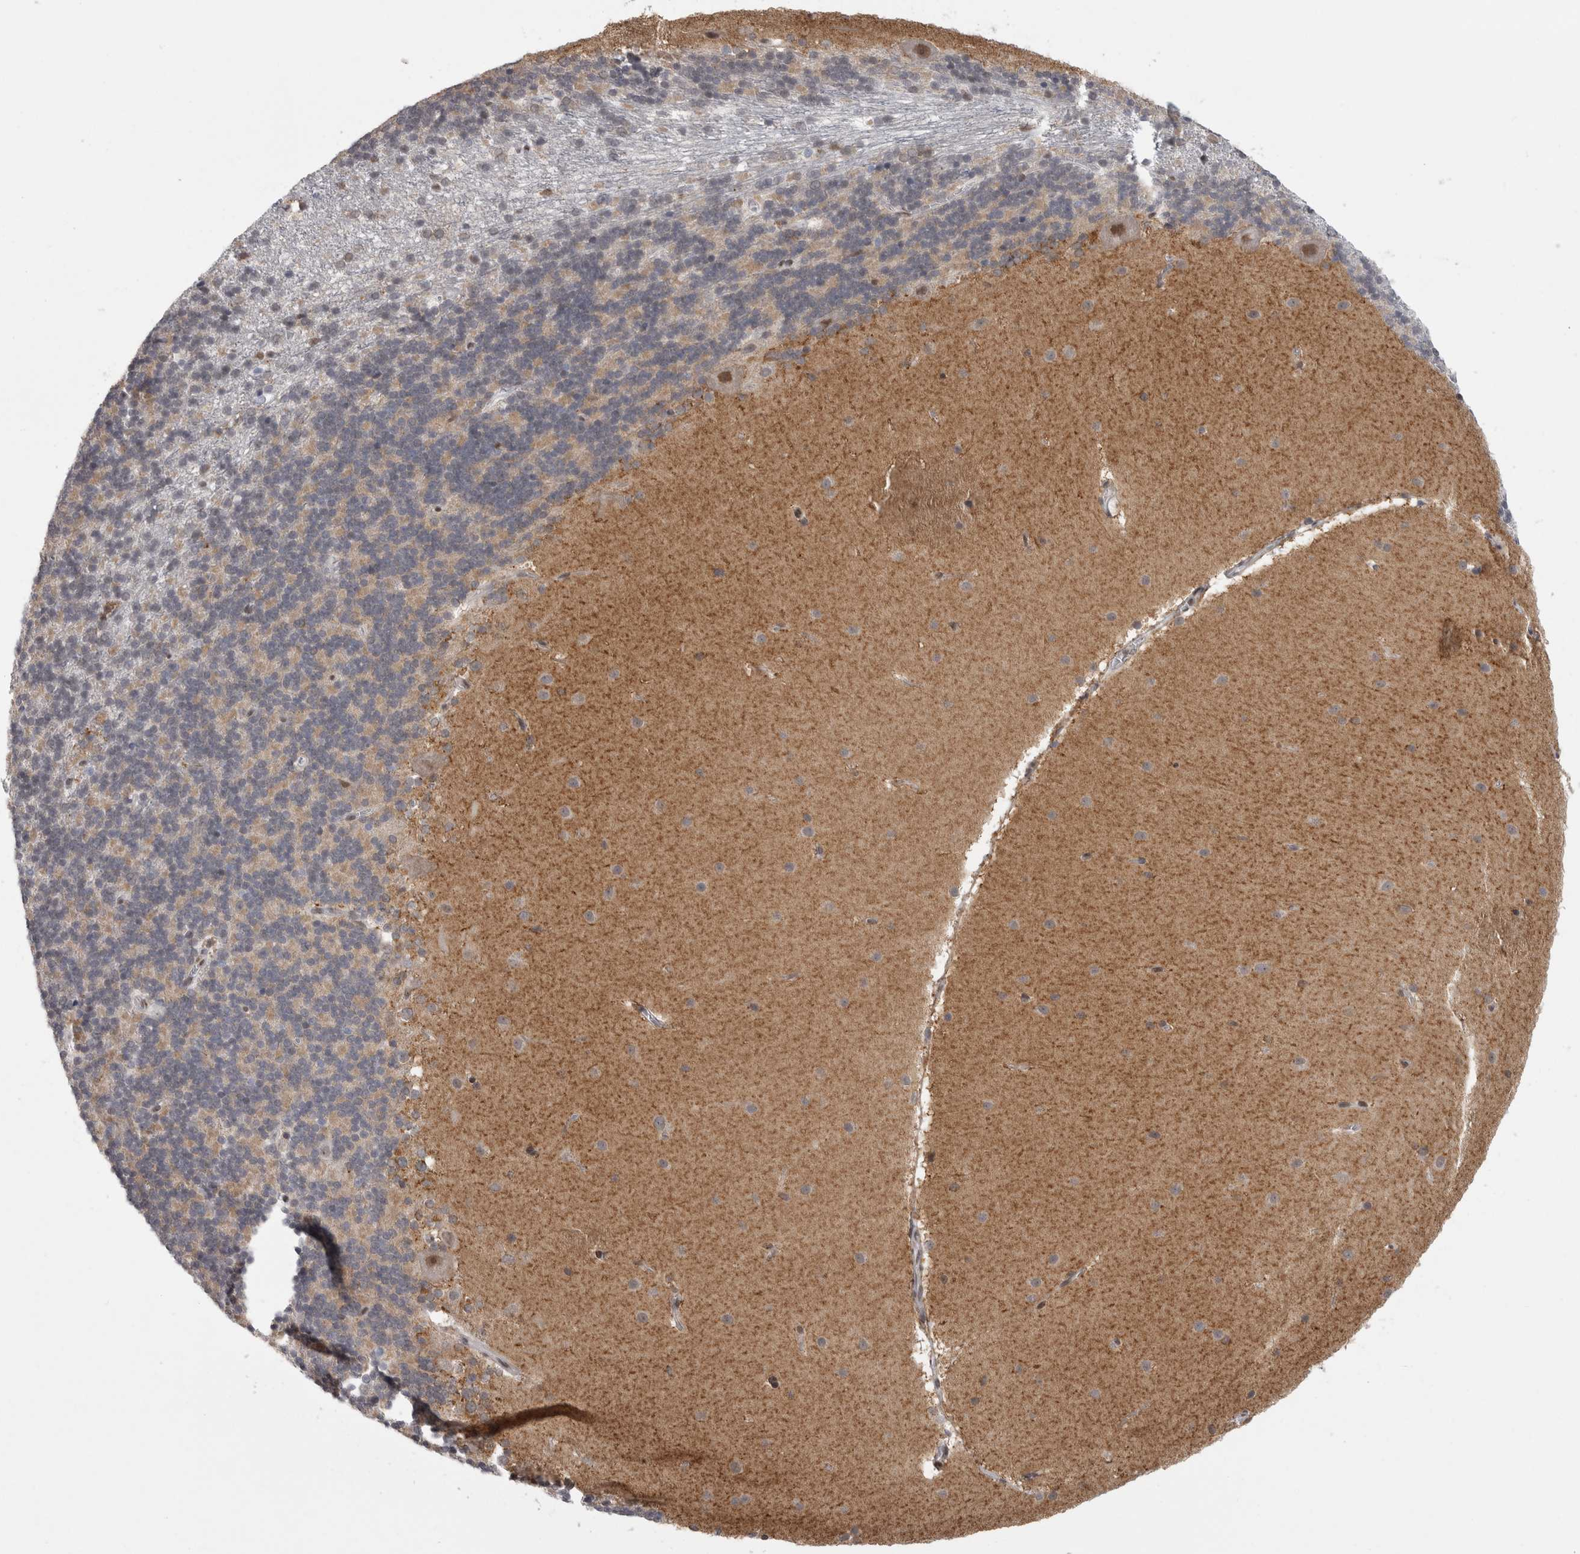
{"staining": {"intensity": "weak", "quantity": "25%-75%", "location": "cytoplasmic/membranous"}, "tissue": "cerebellum", "cell_type": "Cells in granular layer", "image_type": "normal", "snomed": [{"axis": "morphology", "description": "Normal tissue, NOS"}, {"axis": "topography", "description": "Cerebellum"}], "caption": "Protein analysis of unremarkable cerebellum displays weak cytoplasmic/membranous expression in approximately 25%-75% of cells in granular layer. Nuclei are stained in blue.", "gene": "SRARP", "patient": {"sex": "female", "age": 19}}